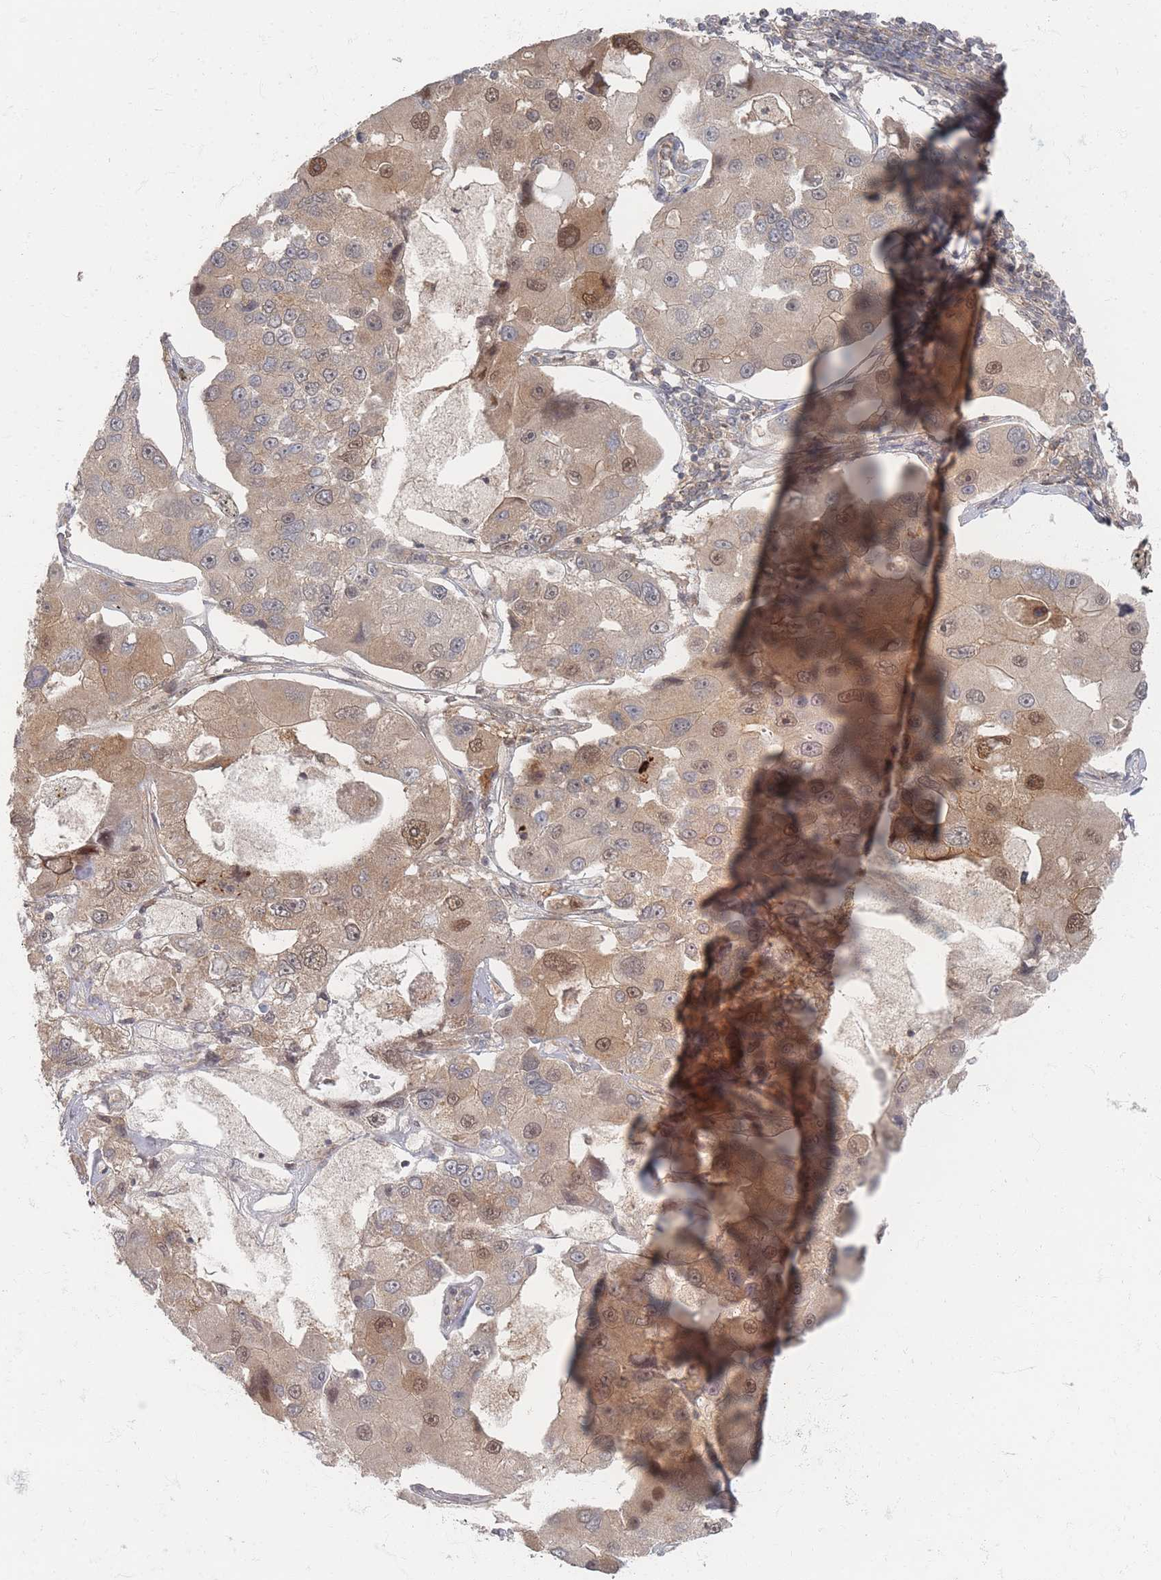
{"staining": {"intensity": "weak", "quantity": "25%-75%", "location": "cytoplasmic/membranous,nuclear"}, "tissue": "lung cancer", "cell_type": "Tumor cells", "image_type": "cancer", "snomed": [{"axis": "morphology", "description": "Adenocarcinoma, NOS"}, {"axis": "topography", "description": "Lung"}], "caption": "Immunohistochemical staining of lung cancer demonstrates weak cytoplasmic/membranous and nuclear protein positivity in approximately 25%-75% of tumor cells.", "gene": "PSMD9", "patient": {"sex": "female", "age": 54}}